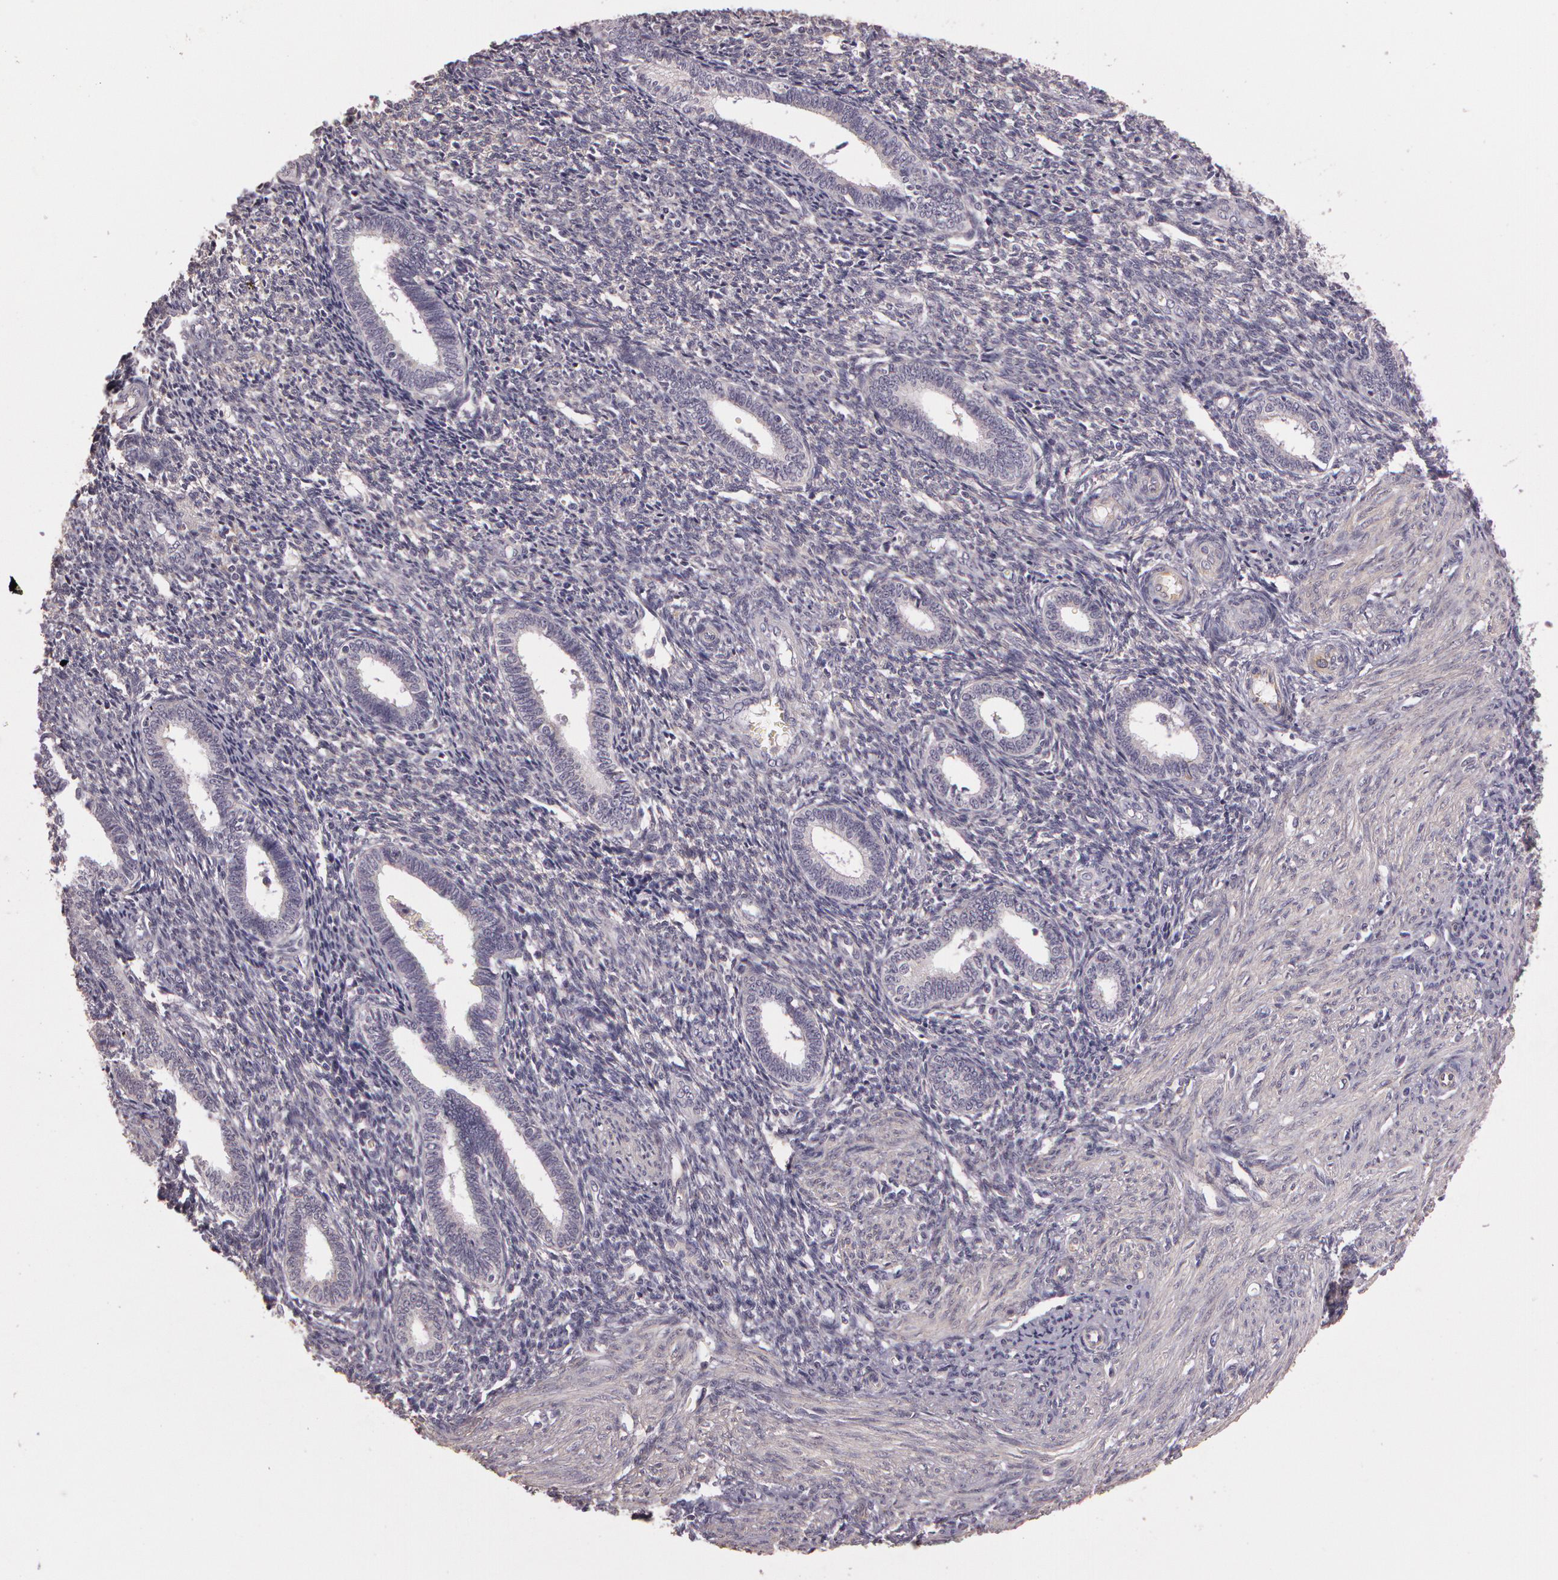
{"staining": {"intensity": "negative", "quantity": "none", "location": "none"}, "tissue": "endometrium", "cell_type": "Cells in endometrial stroma", "image_type": "normal", "snomed": [{"axis": "morphology", "description": "Normal tissue, NOS"}, {"axis": "topography", "description": "Endometrium"}], "caption": "Histopathology image shows no protein expression in cells in endometrial stroma of unremarkable endometrium. Nuclei are stained in blue.", "gene": "G2E3", "patient": {"sex": "female", "age": 27}}